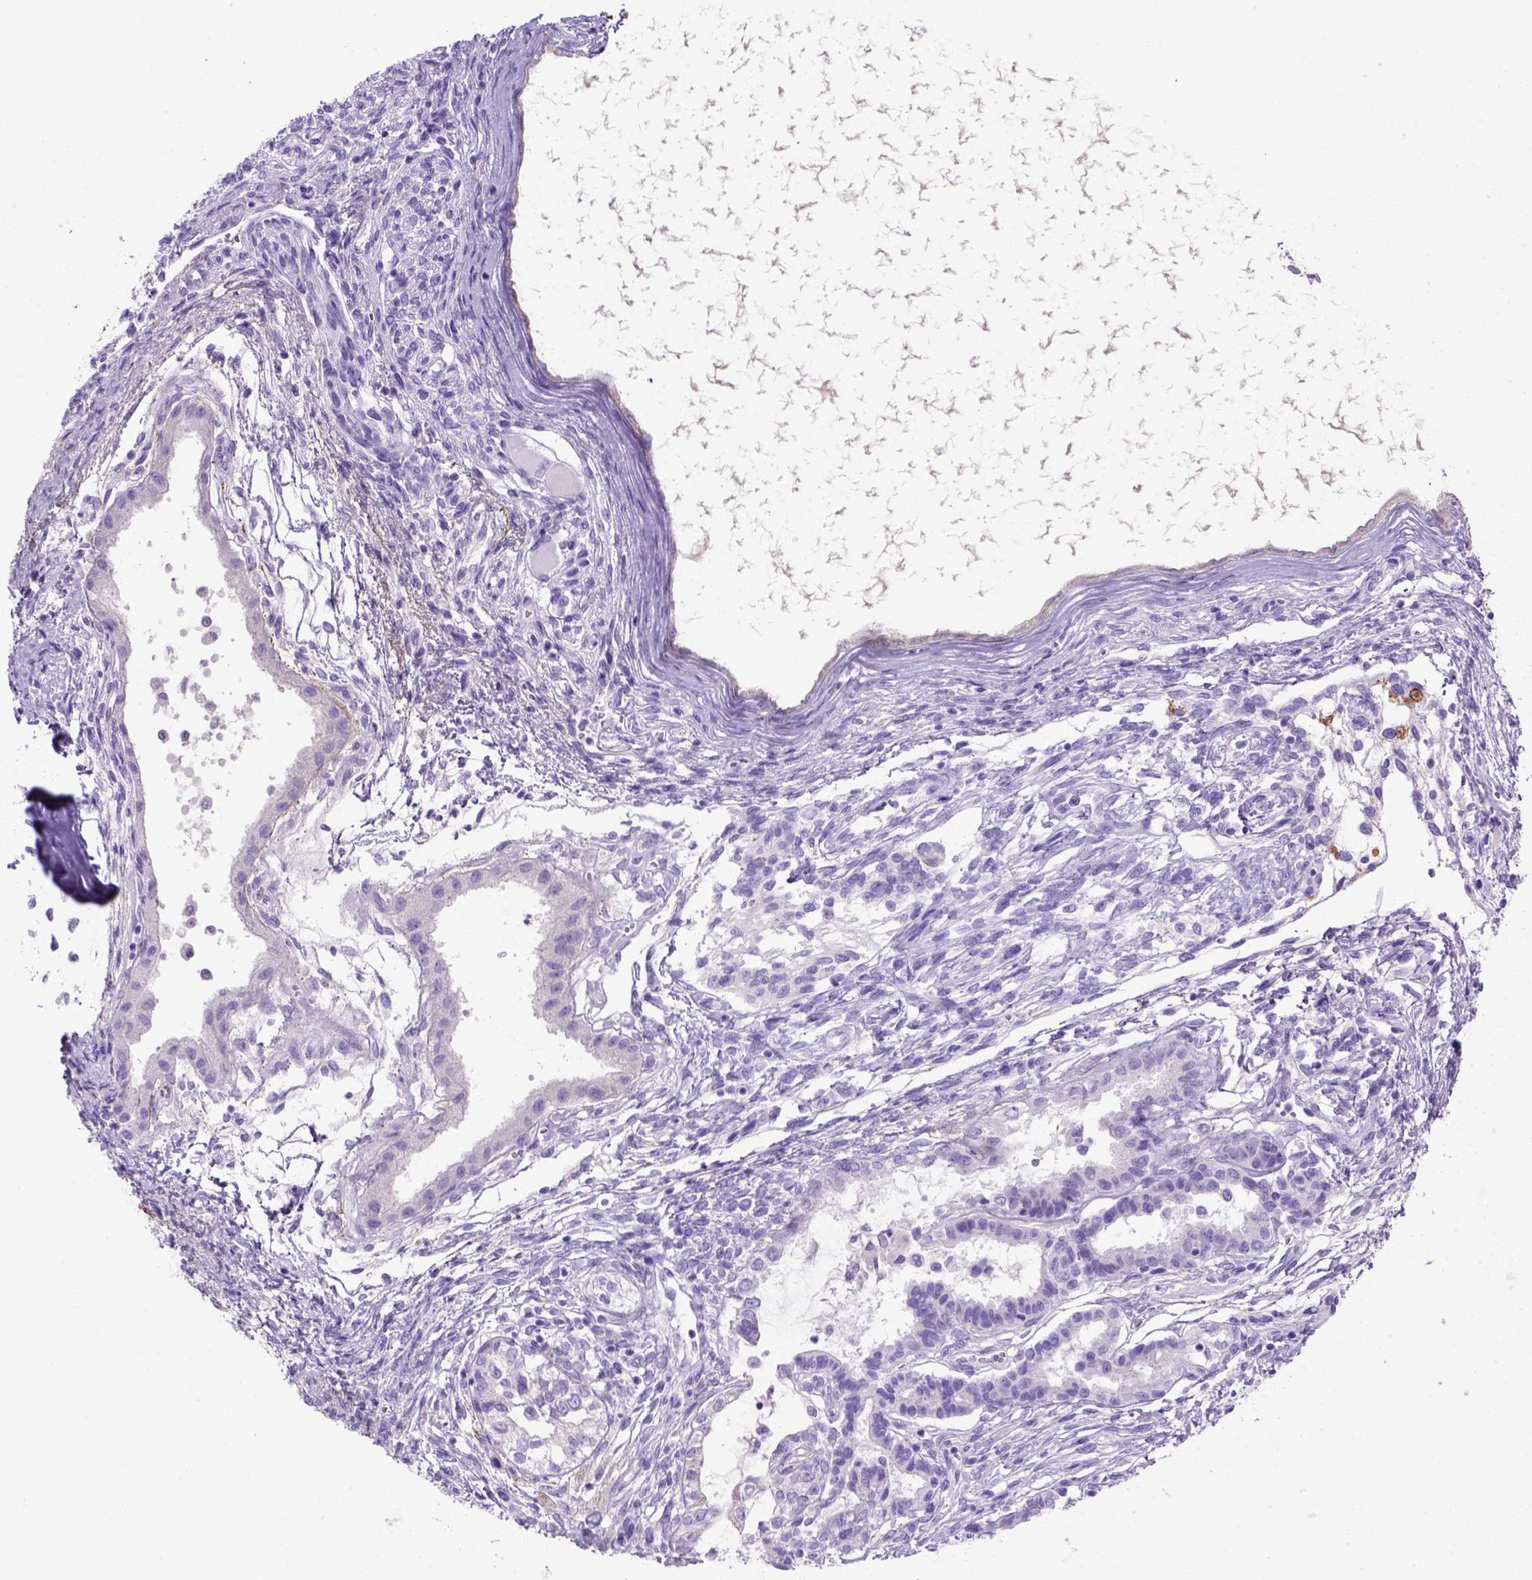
{"staining": {"intensity": "negative", "quantity": "none", "location": "none"}, "tissue": "testis cancer", "cell_type": "Tumor cells", "image_type": "cancer", "snomed": [{"axis": "morphology", "description": "Carcinoma, Embryonal, NOS"}, {"axis": "topography", "description": "Testis"}], "caption": "Immunohistochemical staining of human testis cancer reveals no significant expression in tumor cells. (DAB IHC visualized using brightfield microscopy, high magnification).", "gene": "SIRPD", "patient": {"sex": "male", "age": 37}}